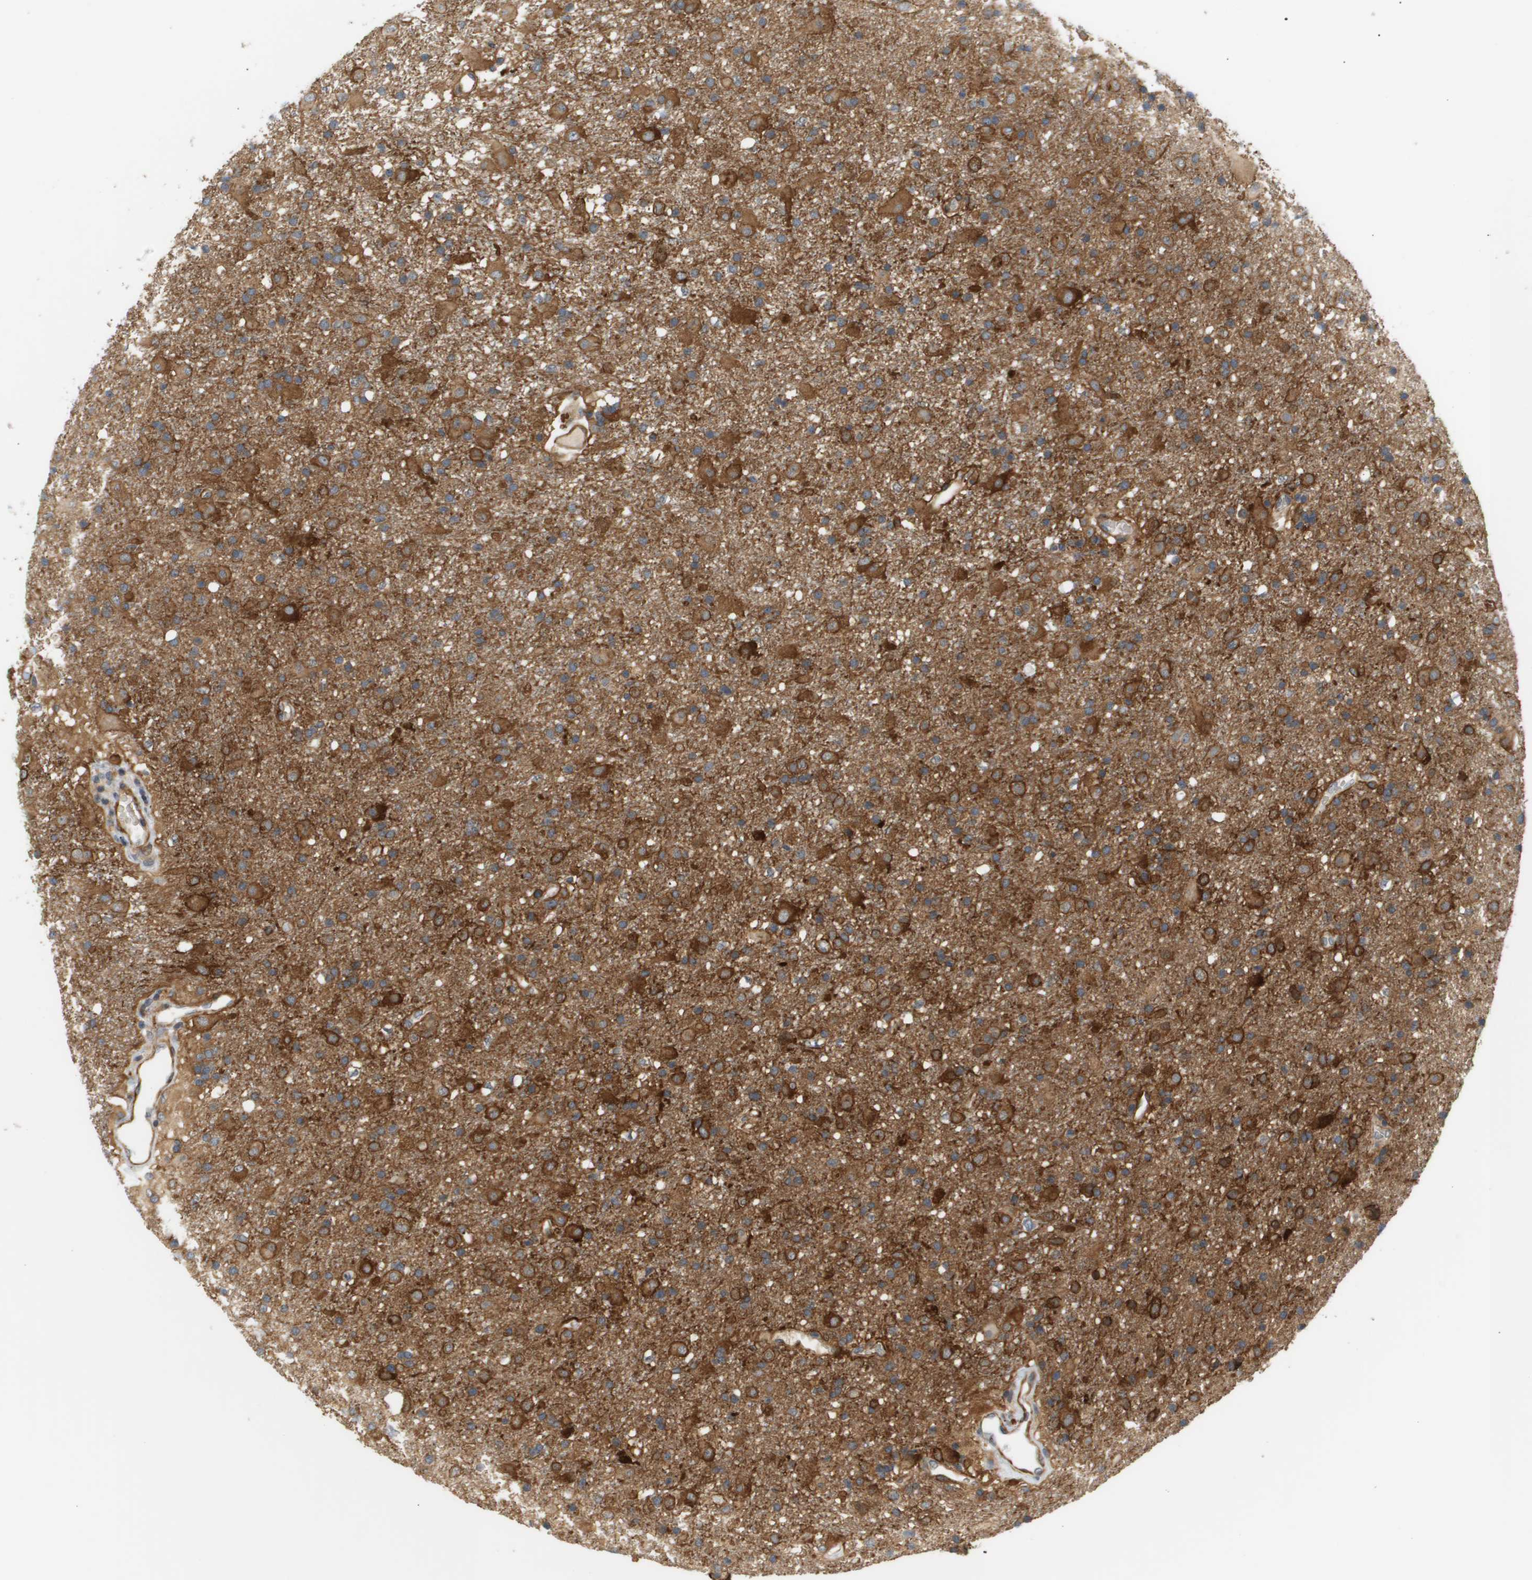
{"staining": {"intensity": "strong", "quantity": ">75%", "location": "cytoplasmic/membranous"}, "tissue": "glioma", "cell_type": "Tumor cells", "image_type": "cancer", "snomed": [{"axis": "morphology", "description": "Glioma, malignant, Low grade"}, {"axis": "topography", "description": "Brain"}], "caption": "Immunohistochemical staining of glioma demonstrates high levels of strong cytoplasmic/membranous positivity in about >75% of tumor cells.", "gene": "CORO2B", "patient": {"sex": "male", "age": 65}}